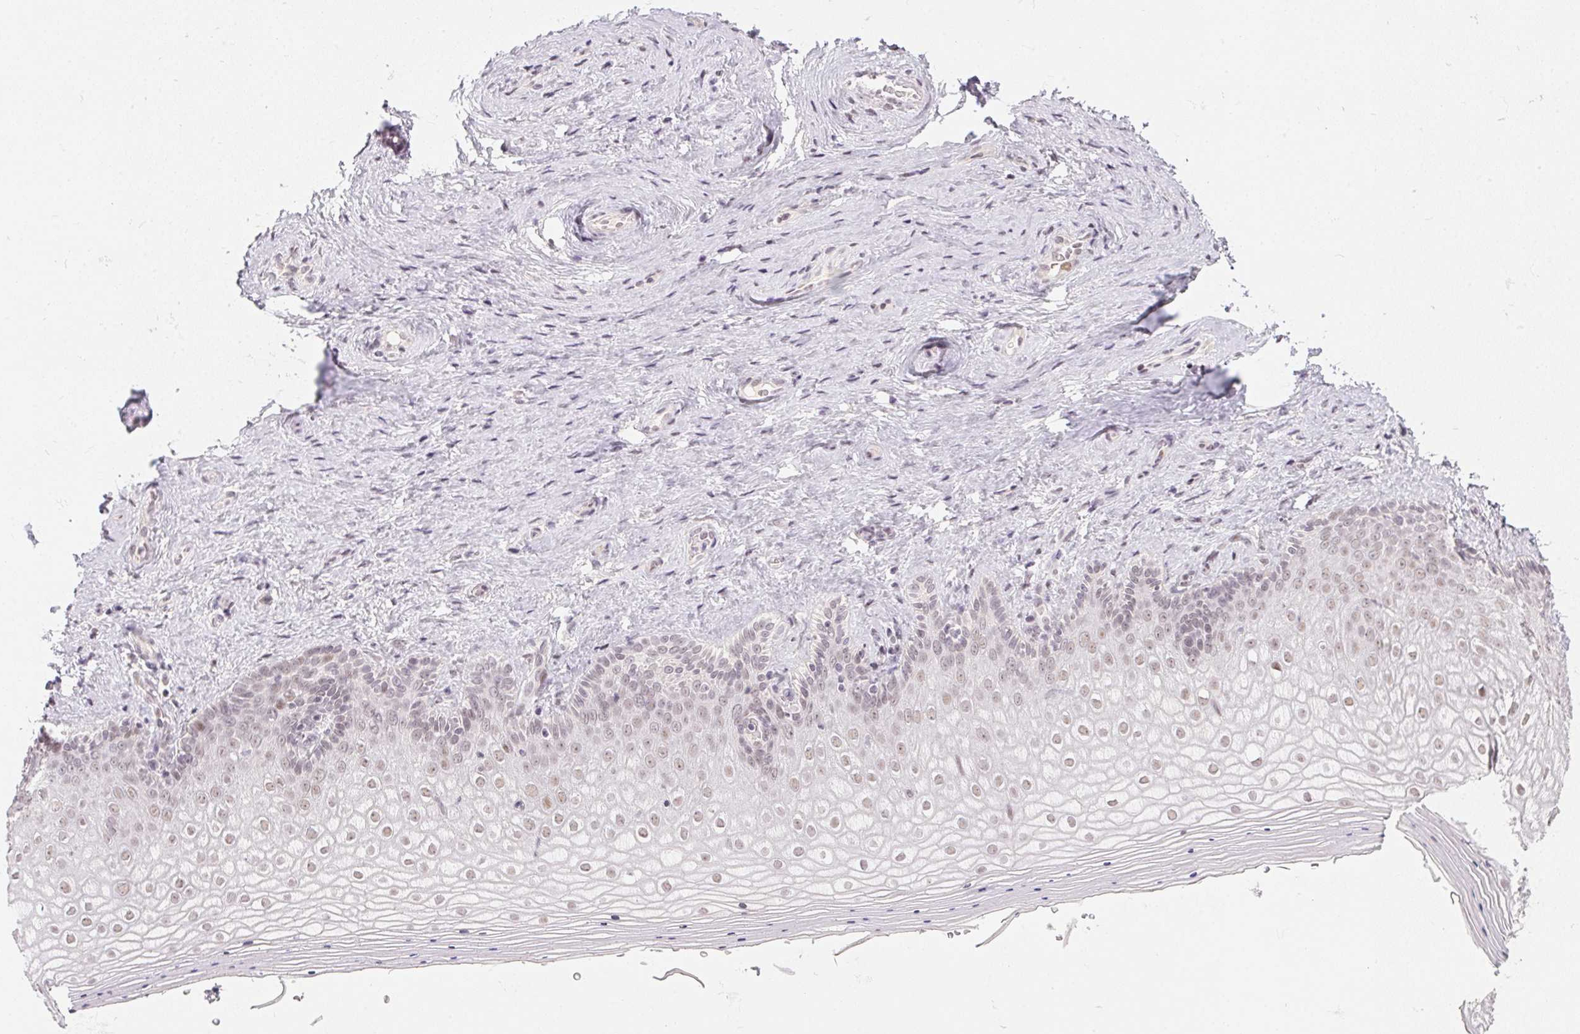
{"staining": {"intensity": "weak", "quantity": "25%-75%", "location": "nuclear"}, "tissue": "vagina", "cell_type": "Squamous epithelial cells", "image_type": "normal", "snomed": [{"axis": "morphology", "description": "Normal tissue, NOS"}, {"axis": "topography", "description": "Vagina"}], "caption": "Immunohistochemistry of benign vagina demonstrates low levels of weak nuclear expression in about 25%-75% of squamous epithelial cells. (Stains: DAB (3,3'-diaminobenzidine) in brown, nuclei in blue, Microscopy: brightfield microscopy at high magnification).", "gene": "KDM4D", "patient": {"sex": "female", "age": 42}}